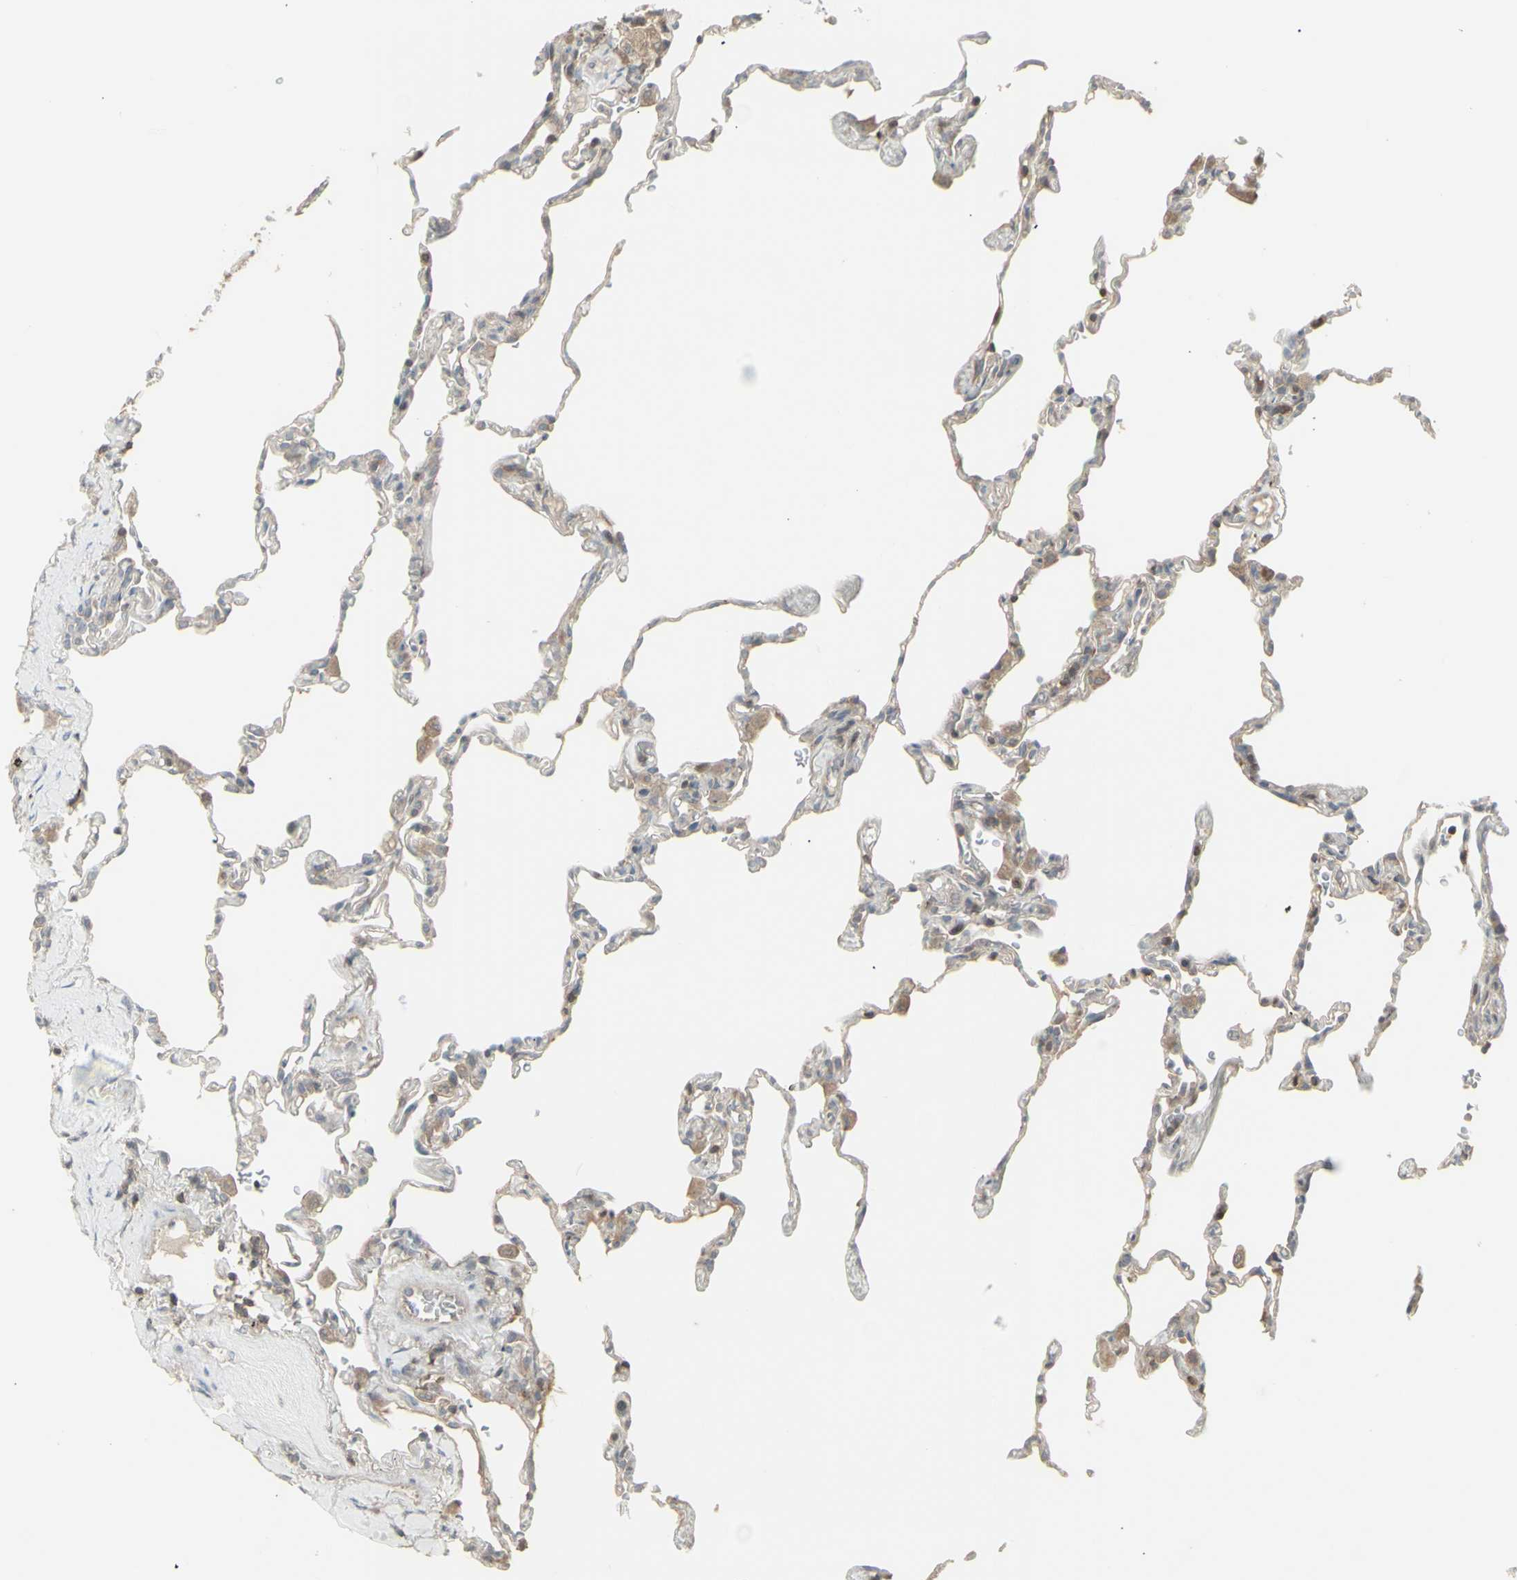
{"staining": {"intensity": "negative", "quantity": "none", "location": "none"}, "tissue": "lung", "cell_type": "Alveolar cells", "image_type": "normal", "snomed": [{"axis": "morphology", "description": "Normal tissue, NOS"}, {"axis": "topography", "description": "Lung"}], "caption": "IHC of normal human lung reveals no positivity in alveolar cells.", "gene": "CSK", "patient": {"sex": "male", "age": 59}}